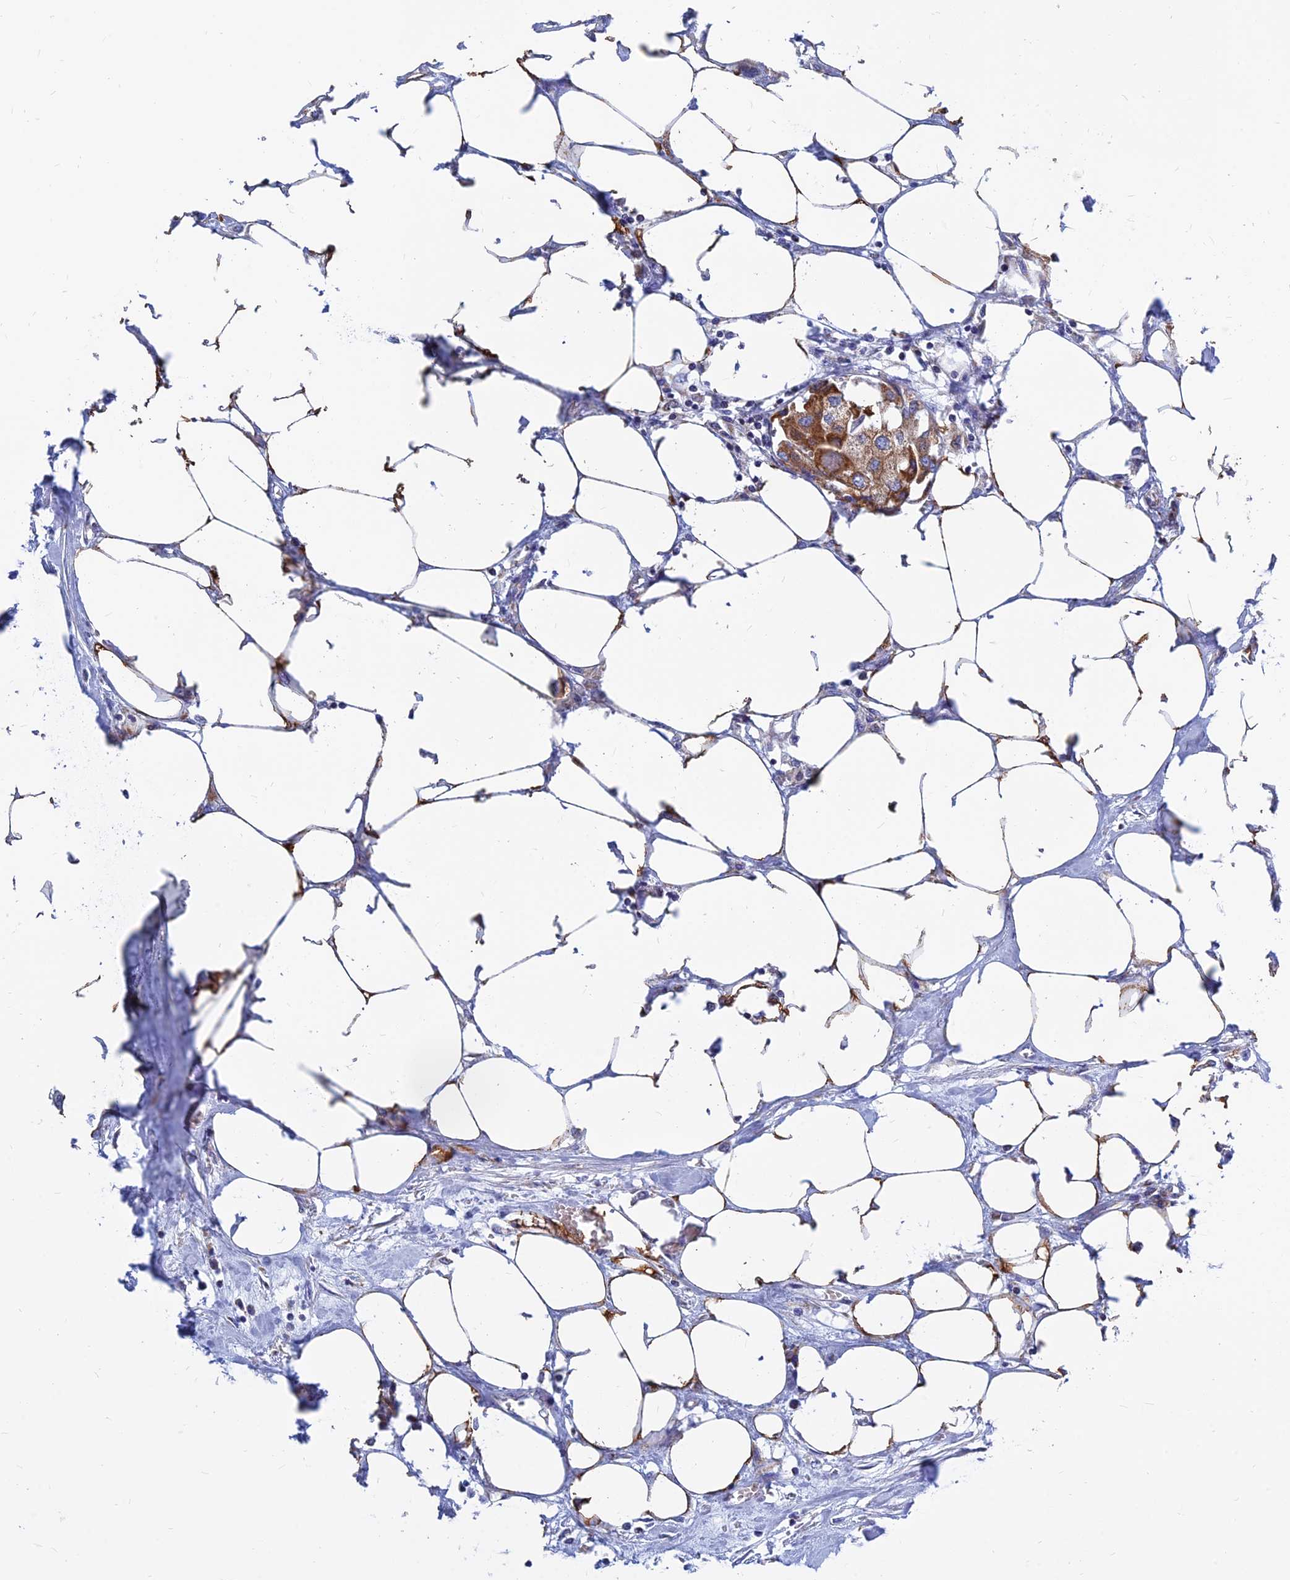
{"staining": {"intensity": "strong", "quantity": "25%-75%", "location": "cytoplasmic/membranous"}, "tissue": "urothelial cancer", "cell_type": "Tumor cells", "image_type": "cancer", "snomed": [{"axis": "morphology", "description": "Urothelial carcinoma, High grade"}, {"axis": "topography", "description": "Urinary bladder"}], "caption": "Brown immunohistochemical staining in human urothelial carcinoma (high-grade) demonstrates strong cytoplasmic/membranous staining in about 25%-75% of tumor cells. The protein is stained brown, and the nuclei are stained in blue (DAB (3,3'-diaminobenzidine) IHC with brightfield microscopy, high magnification).", "gene": "MGST1", "patient": {"sex": "male", "age": 64}}